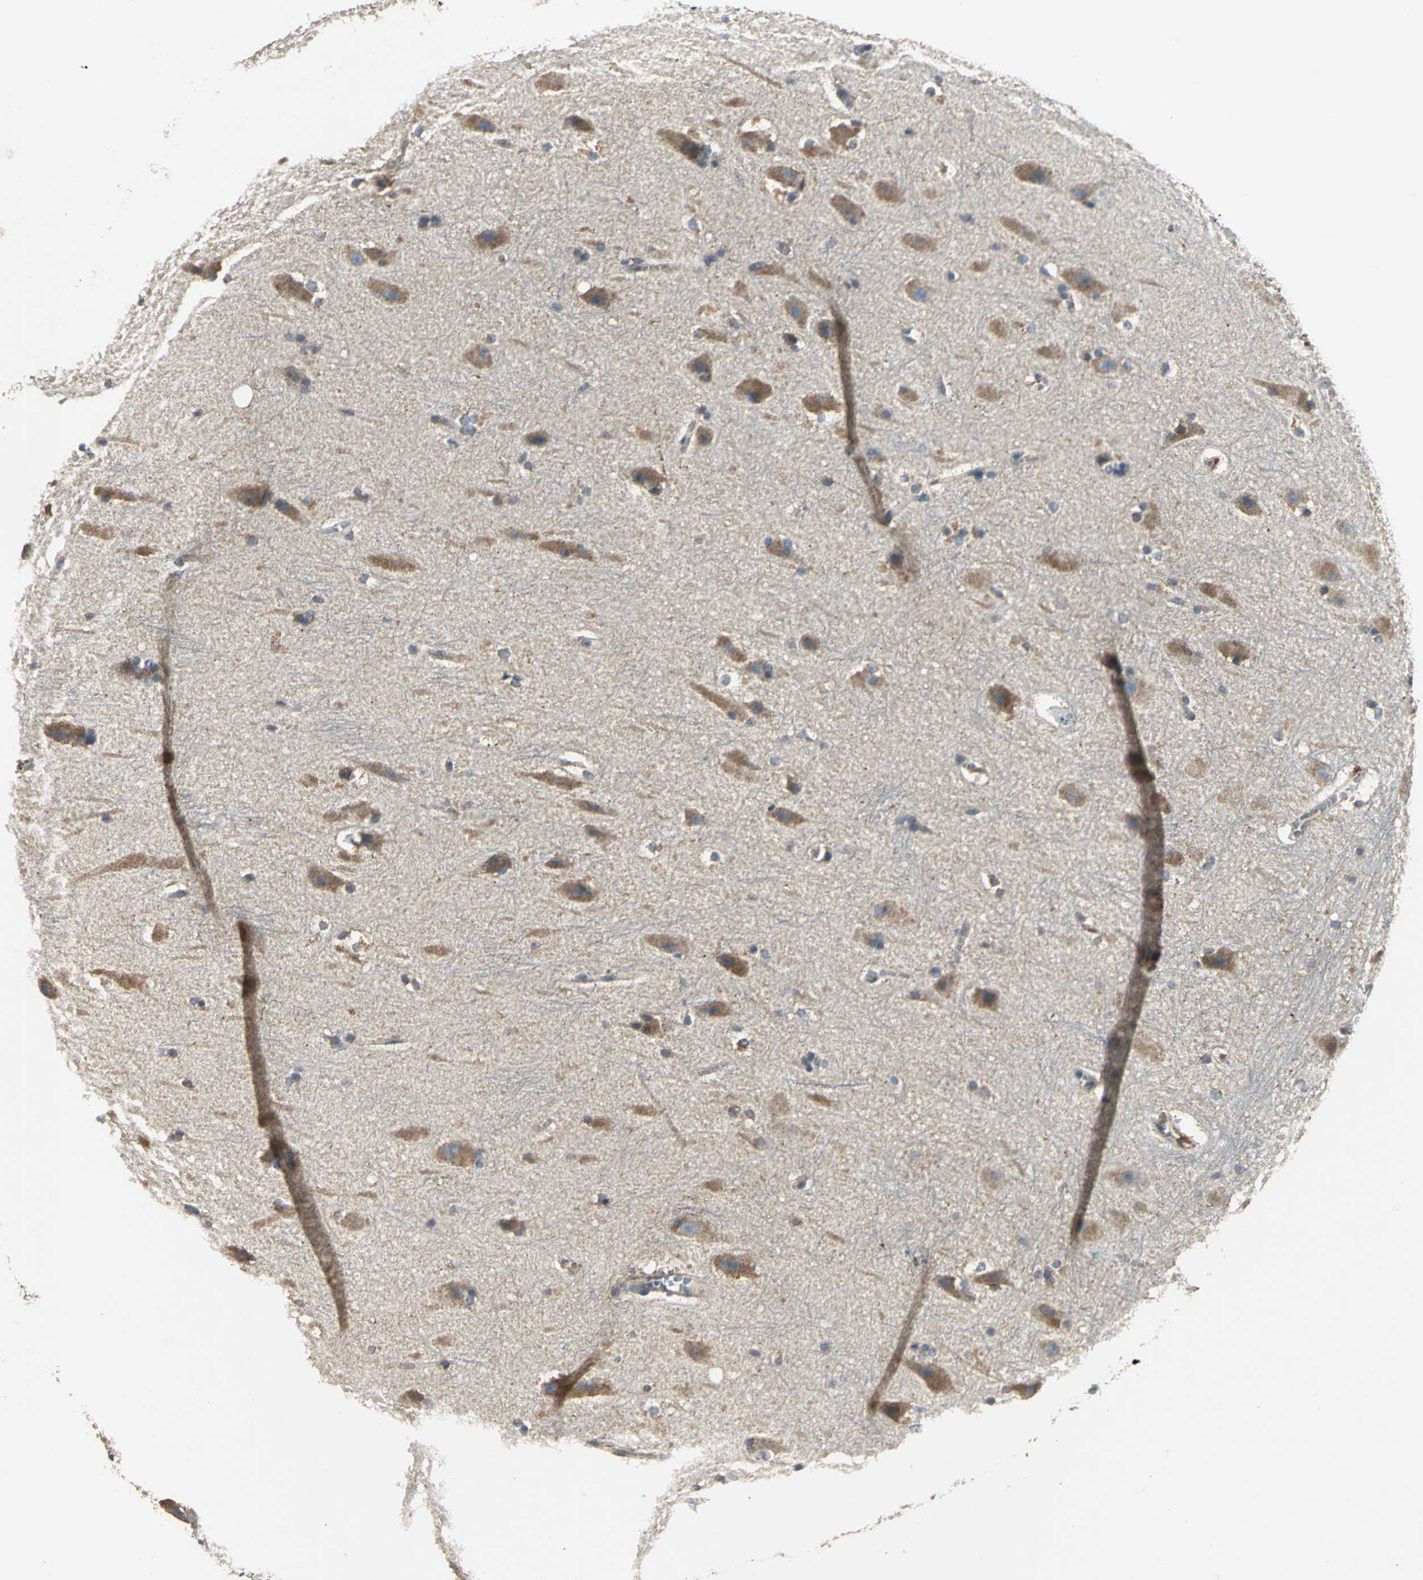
{"staining": {"intensity": "moderate", "quantity": "25%-75%", "location": "cytoplasmic/membranous"}, "tissue": "hippocampus", "cell_type": "Glial cells", "image_type": "normal", "snomed": [{"axis": "morphology", "description": "Normal tissue, NOS"}, {"axis": "topography", "description": "Hippocampus"}], "caption": "Immunohistochemistry micrograph of normal hippocampus: hippocampus stained using immunohistochemistry (IHC) demonstrates medium levels of moderate protein expression localized specifically in the cytoplasmic/membranous of glial cells, appearing as a cytoplasmic/membranous brown color.", "gene": "IRF3", "patient": {"sex": "female", "age": 19}}